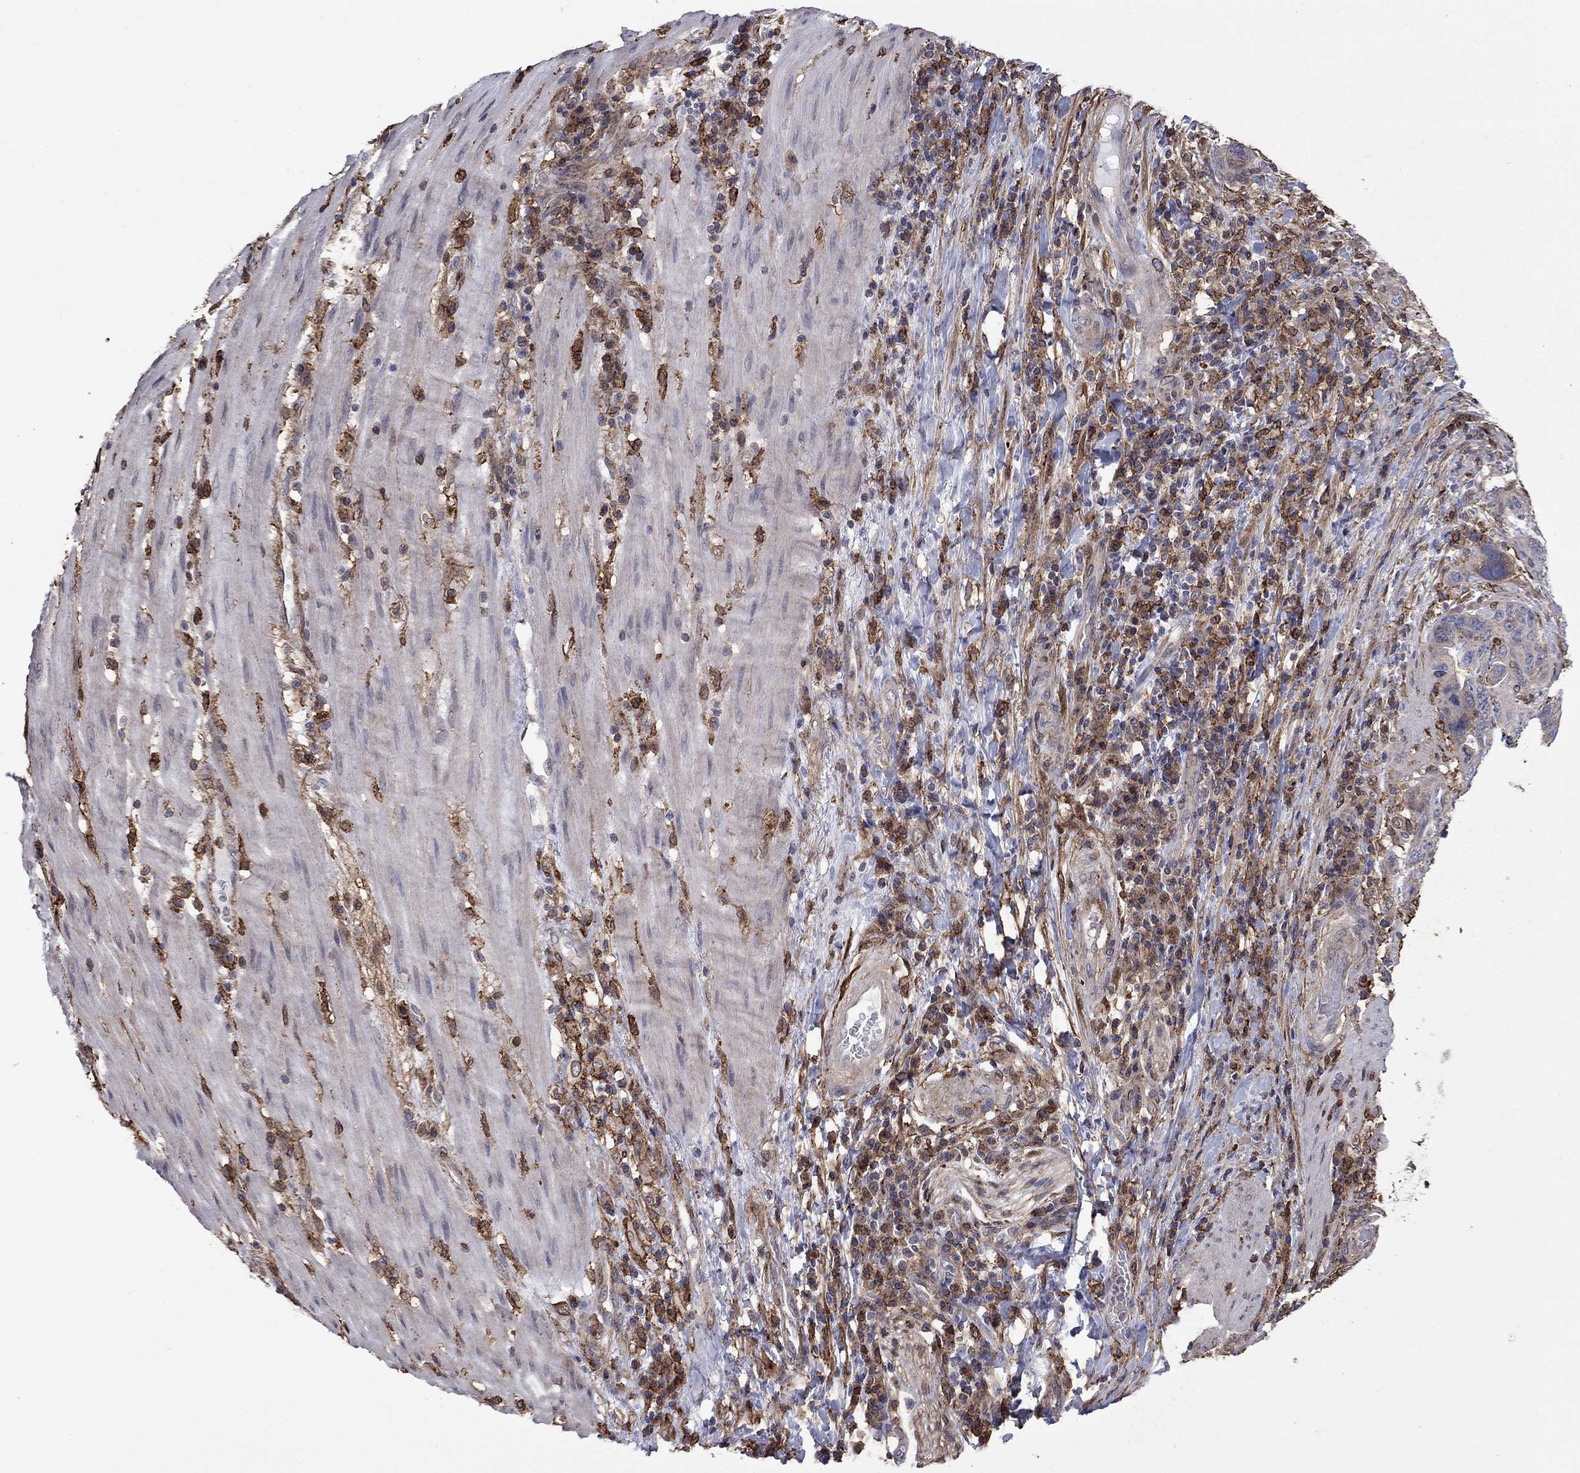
{"staining": {"intensity": "moderate", "quantity": "<25%", "location": "cytoplasmic/membranous"}, "tissue": "stomach cancer", "cell_type": "Tumor cells", "image_type": "cancer", "snomed": [{"axis": "morphology", "description": "Adenocarcinoma, NOS"}, {"axis": "topography", "description": "Stomach"}], "caption": "Immunohistochemistry photomicrograph of neoplastic tissue: stomach cancer stained using immunohistochemistry (IHC) displays low levels of moderate protein expression localized specifically in the cytoplasmic/membranous of tumor cells, appearing as a cytoplasmic/membranous brown color.", "gene": "PLAU", "patient": {"sex": "male", "age": 54}}